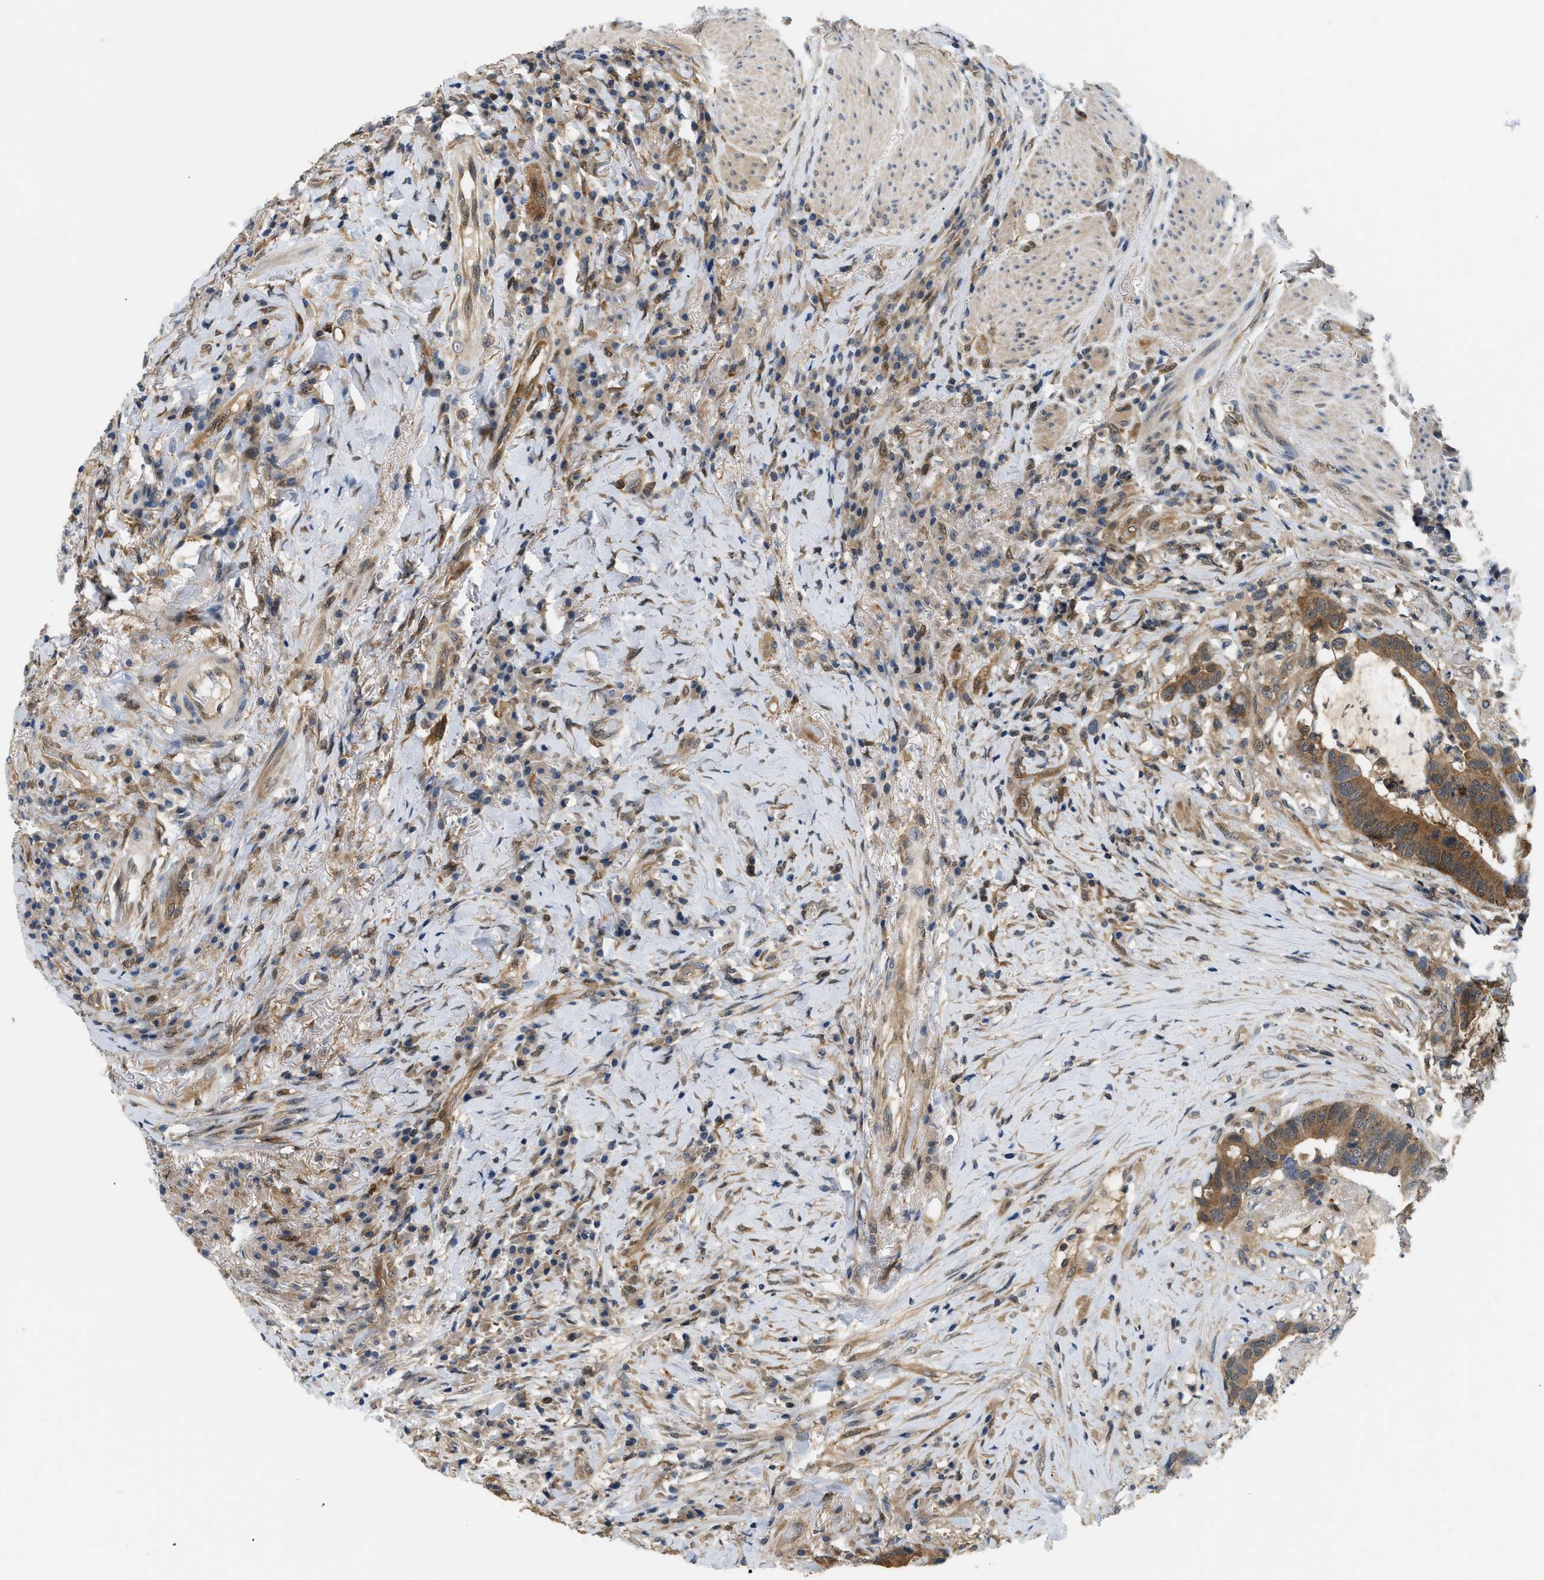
{"staining": {"intensity": "moderate", "quantity": ">75%", "location": "cytoplasmic/membranous"}, "tissue": "colorectal cancer", "cell_type": "Tumor cells", "image_type": "cancer", "snomed": [{"axis": "morphology", "description": "Adenocarcinoma, NOS"}, {"axis": "topography", "description": "Rectum"}], "caption": "DAB immunohistochemical staining of human colorectal cancer (adenocarcinoma) displays moderate cytoplasmic/membranous protein expression in approximately >75% of tumor cells. The staining is performed using DAB (3,3'-diaminobenzidine) brown chromogen to label protein expression. The nuclei are counter-stained blue using hematoxylin.", "gene": "EIF4EBP2", "patient": {"sex": "female", "age": 89}}